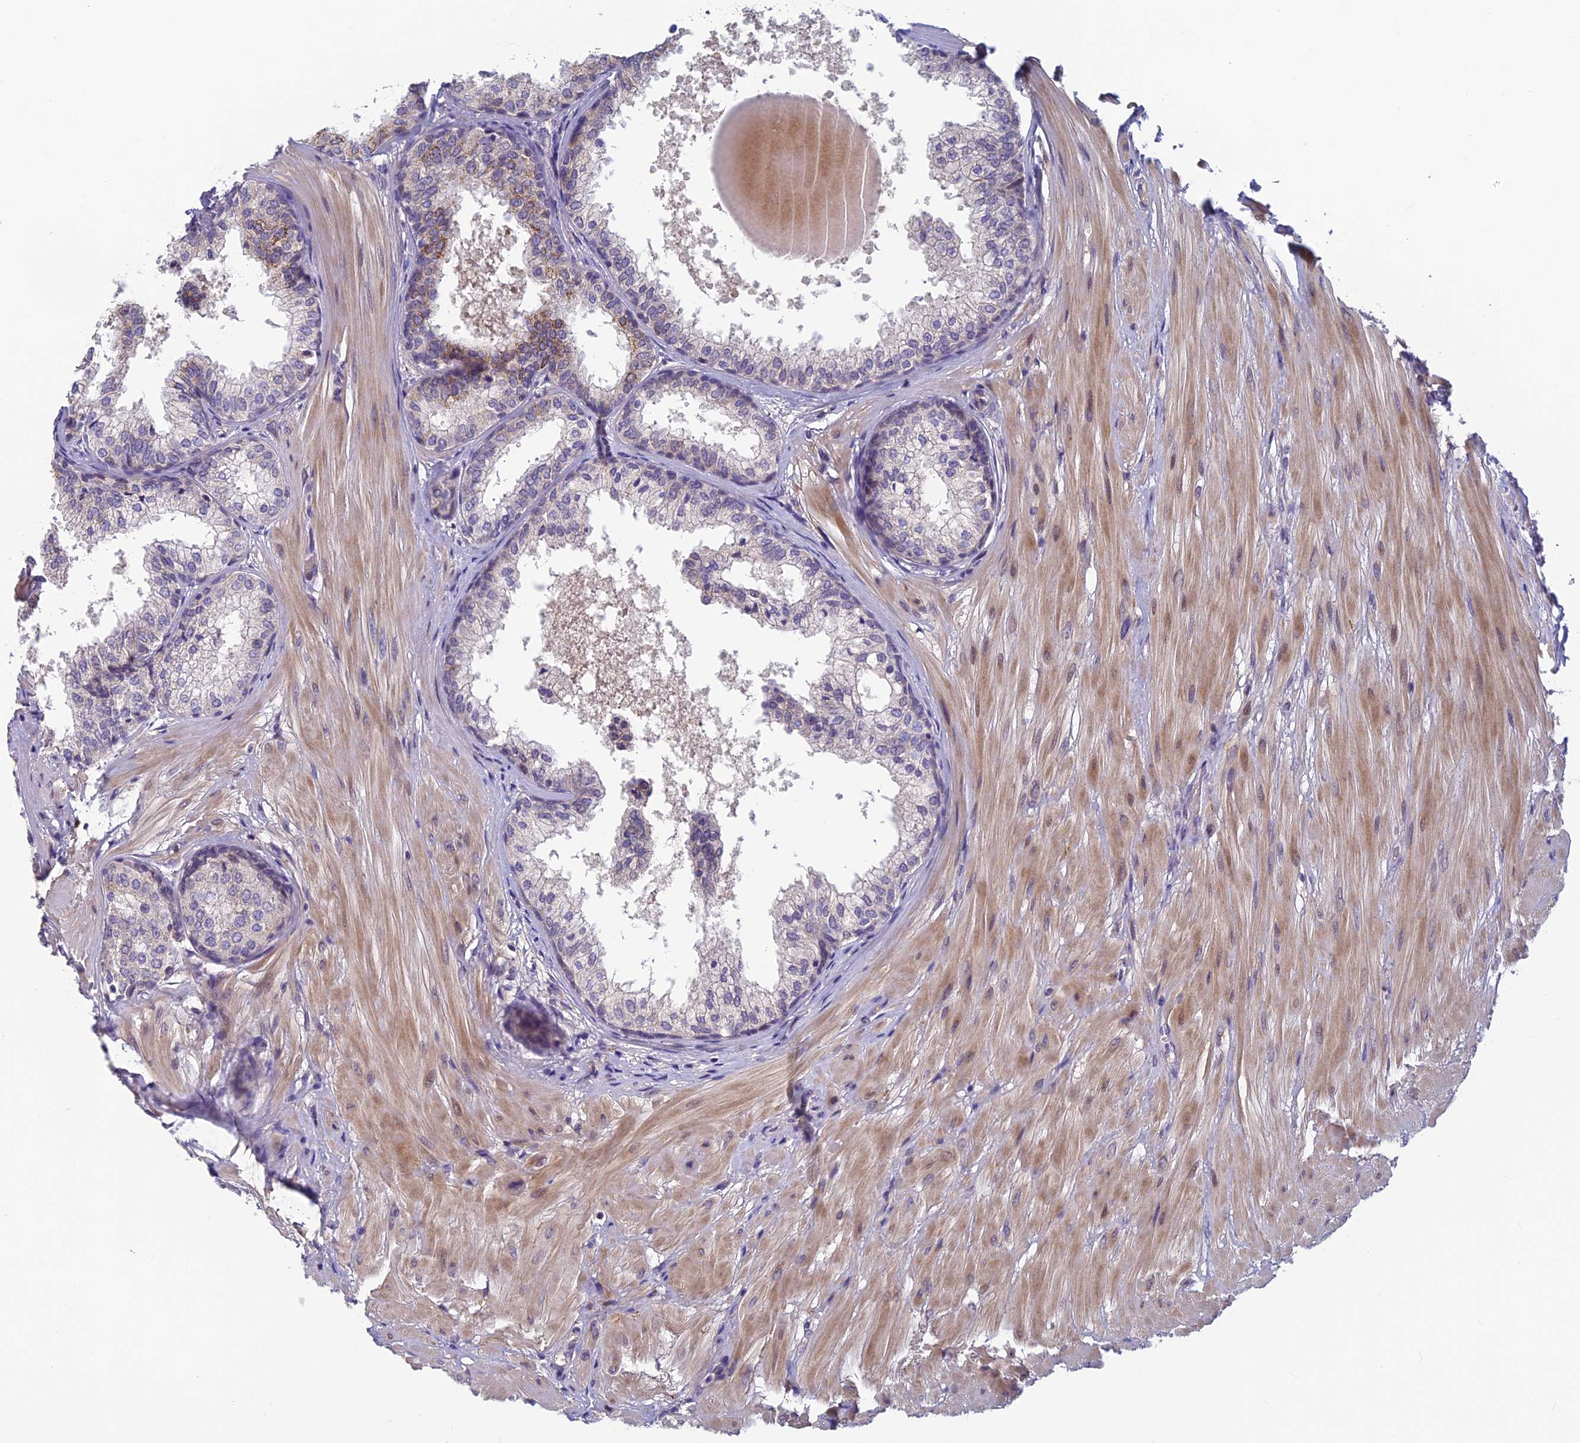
{"staining": {"intensity": "weak", "quantity": "<25%", "location": "cytoplasmic/membranous"}, "tissue": "prostate", "cell_type": "Glandular cells", "image_type": "normal", "snomed": [{"axis": "morphology", "description": "Normal tissue, NOS"}, {"axis": "topography", "description": "Prostate"}], "caption": "High power microscopy histopathology image of an immunohistochemistry photomicrograph of normal prostate, revealing no significant staining in glandular cells.", "gene": "HECA", "patient": {"sex": "male", "age": 48}}